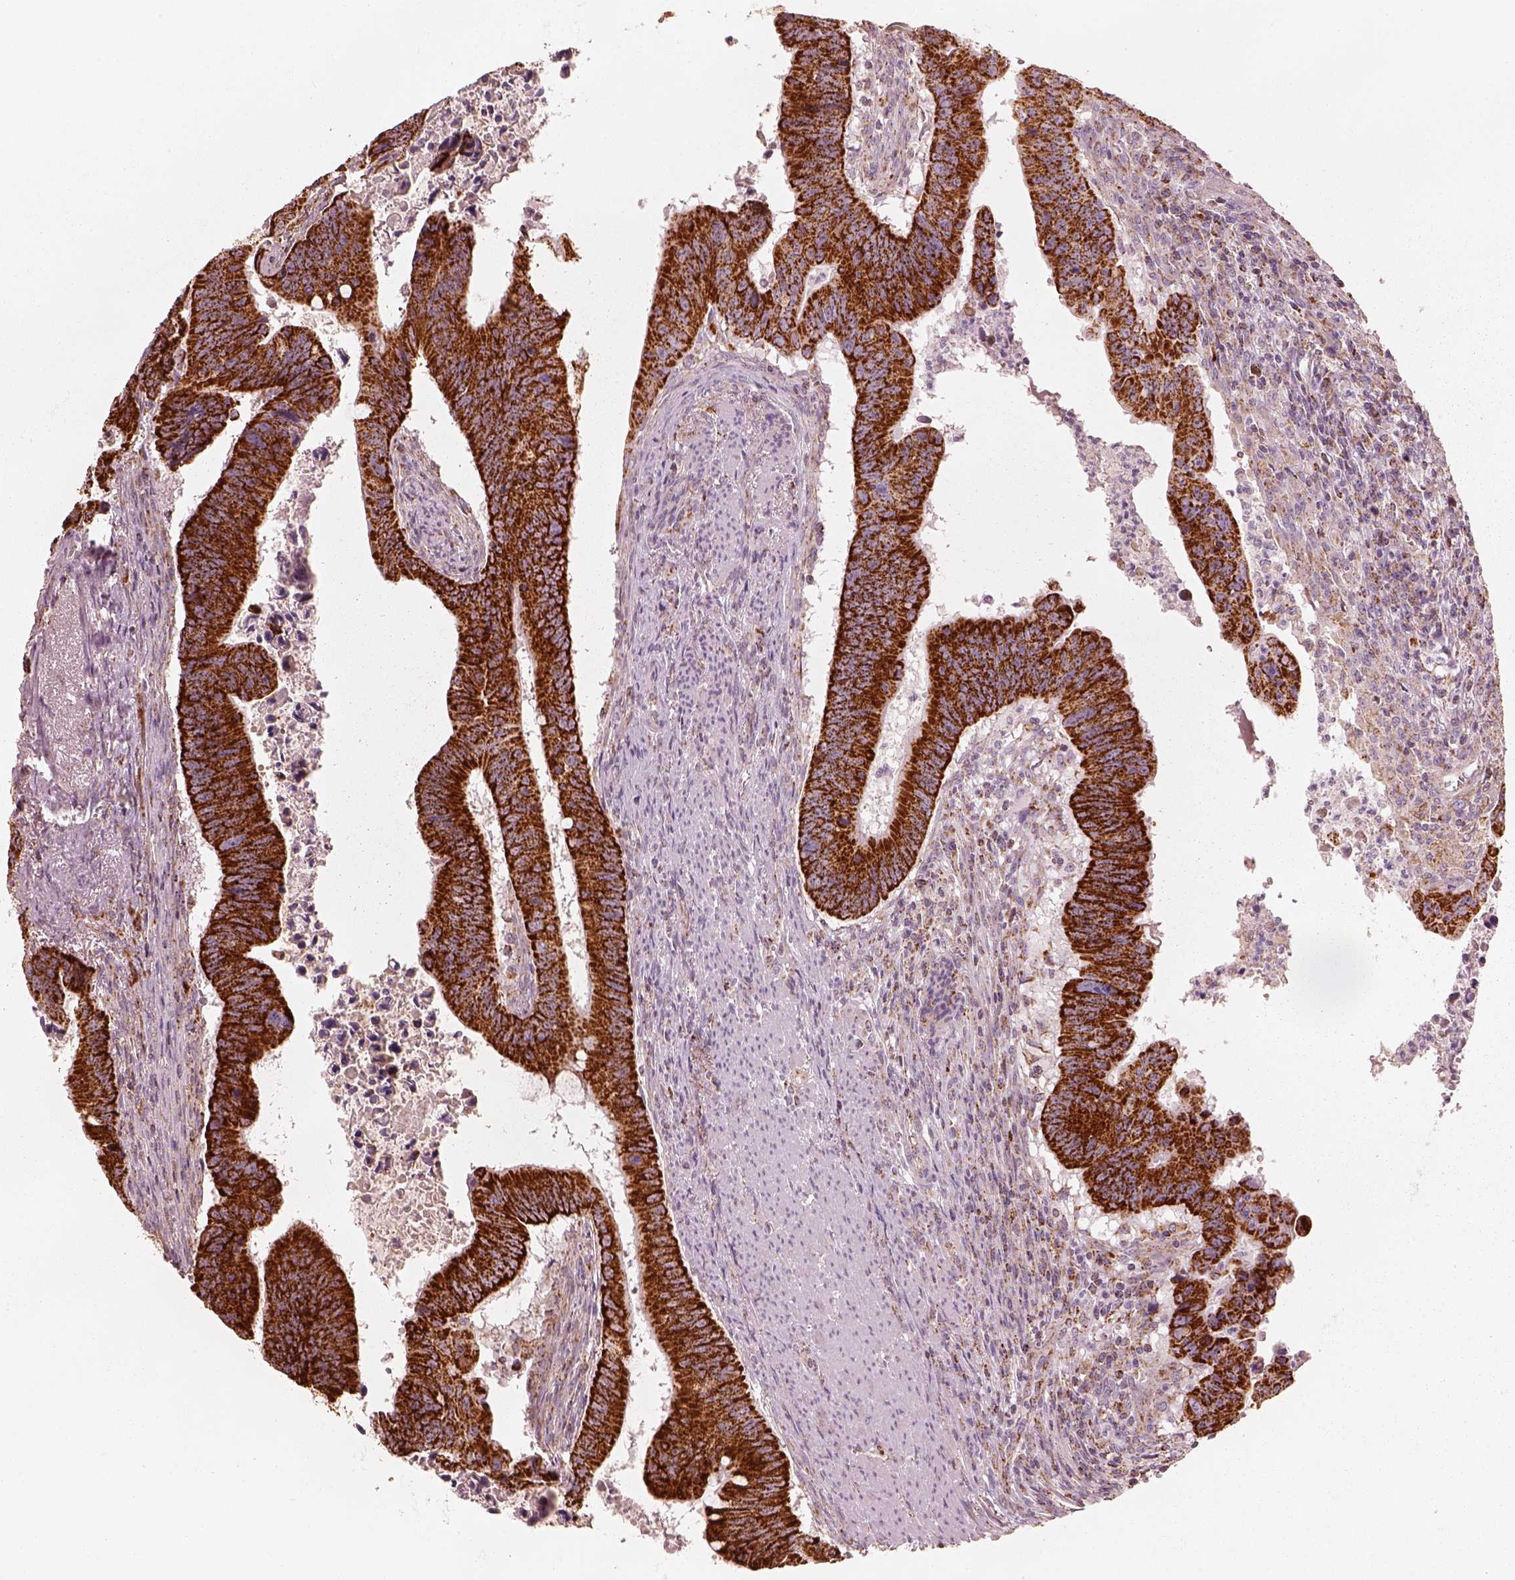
{"staining": {"intensity": "strong", "quantity": ">75%", "location": "cytoplasmic/membranous"}, "tissue": "colorectal cancer", "cell_type": "Tumor cells", "image_type": "cancer", "snomed": [{"axis": "morphology", "description": "Adenocarcinoma, NOS"}, {"axis": "topography", "description": "Colon"}], "caption": "DAB immunohistochemical staining of colorectal cancer (adenocarcinoma) exhibits strong cytoplasmic/membranous protein staining in approximately >75% of tumor cells.", "gene": "ENTPD6", "patient": {"sex": "female", "age": 87}}